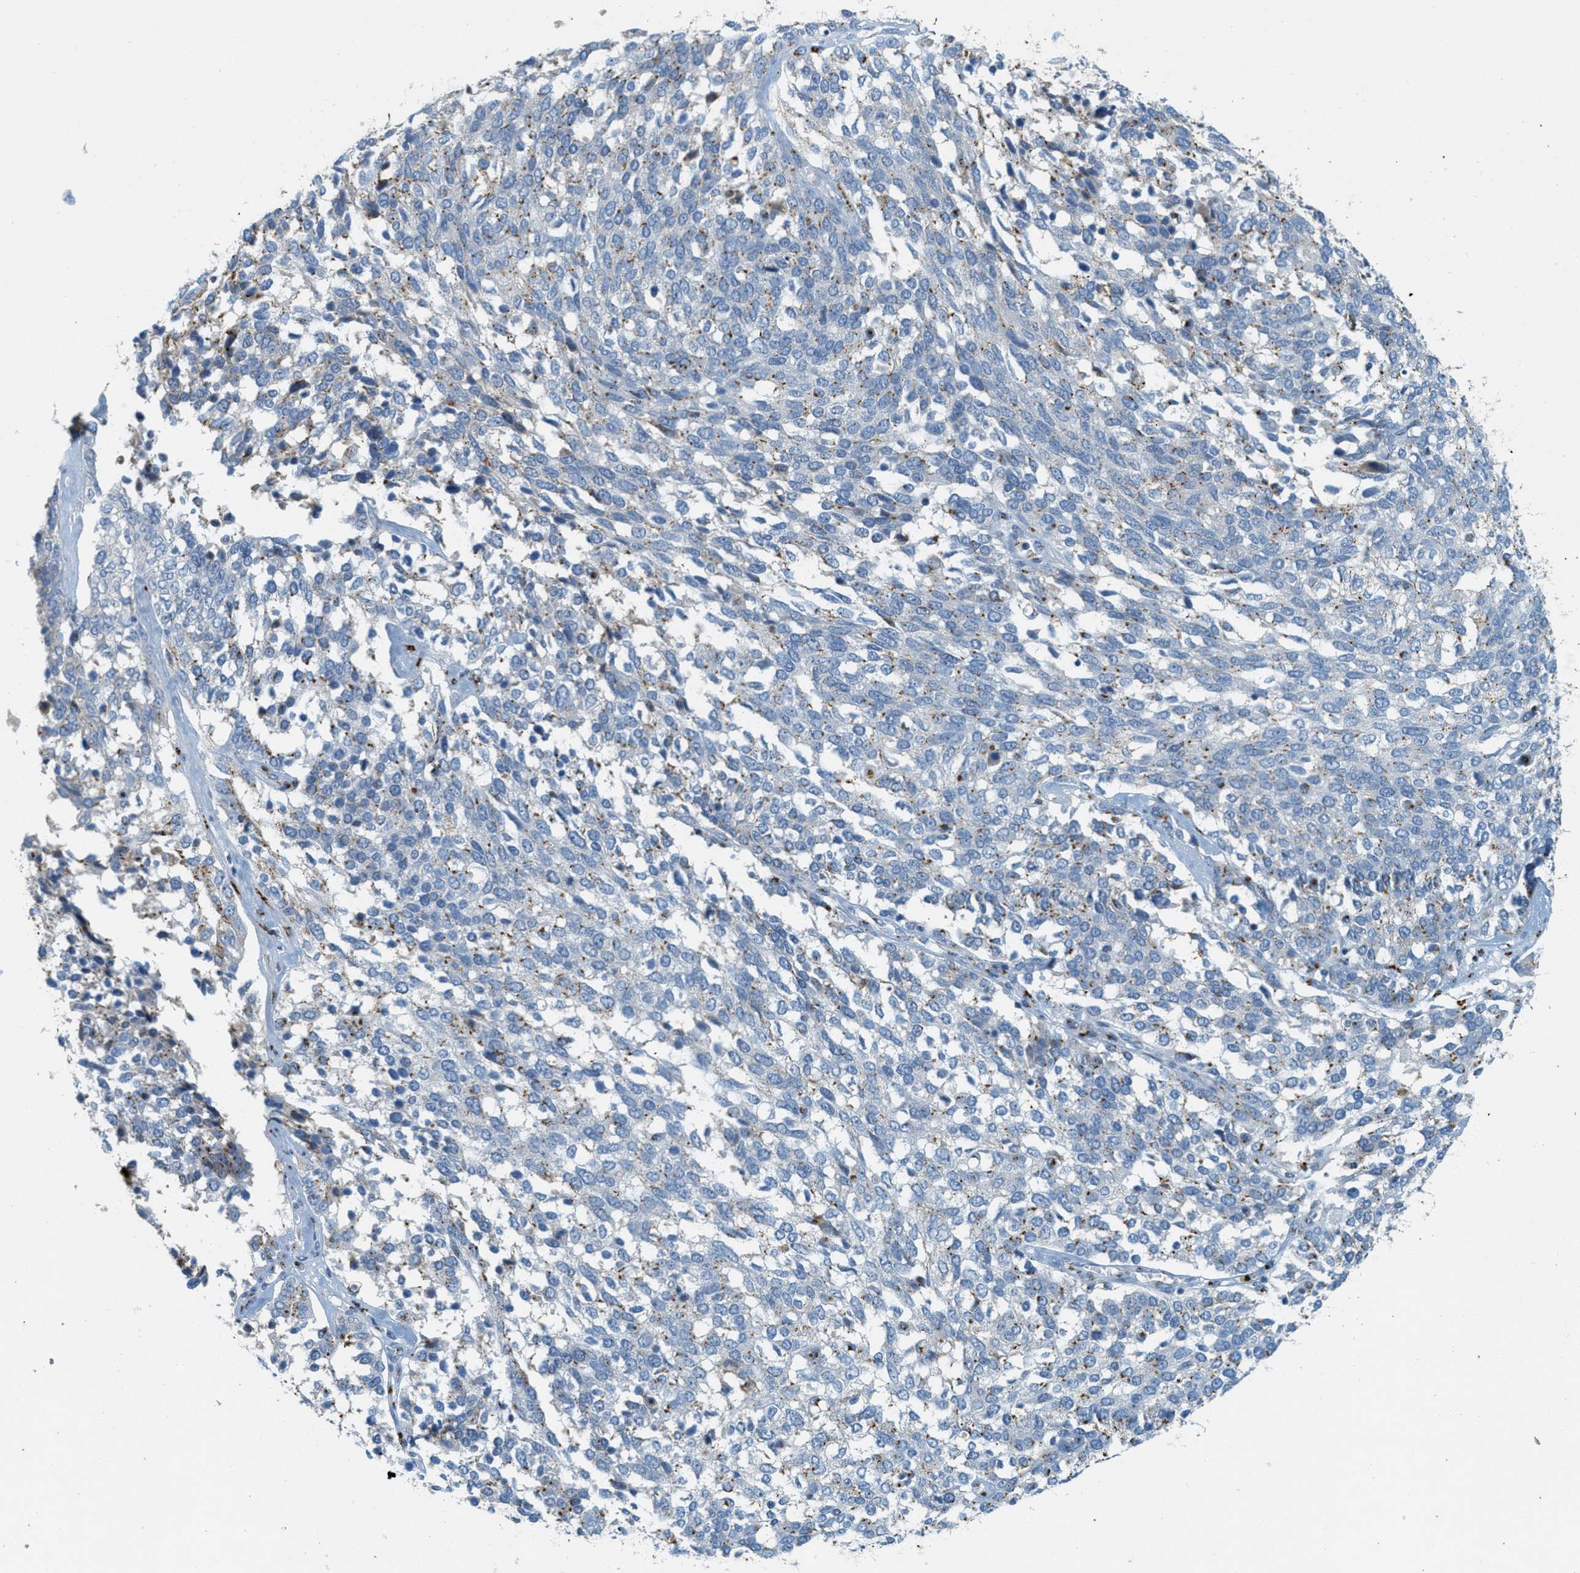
{"staining": {"intensity": "moderate", "quantity": "<25%", "location": "cytoplasmic/membranous"}, "tissue": "ovarian cancer", "cell_type": "Tumor cells", "image_type": "cancer", "snomed": [{"axis": "morphology", "description": "Cystadenocarcinoma, serous, NOS"}, {"axis": "topography", "description": "Ovary"}], "caption": "A high-resolution histopathology image shows IHC staining of serous cystadenocarcinoma (ovarian), which shows moderate cytoplasmic/membranous positivity in about <25% of tumor cells.", "gene": "ENTPD4", "patient": {"sex": "female", "age": 44}}